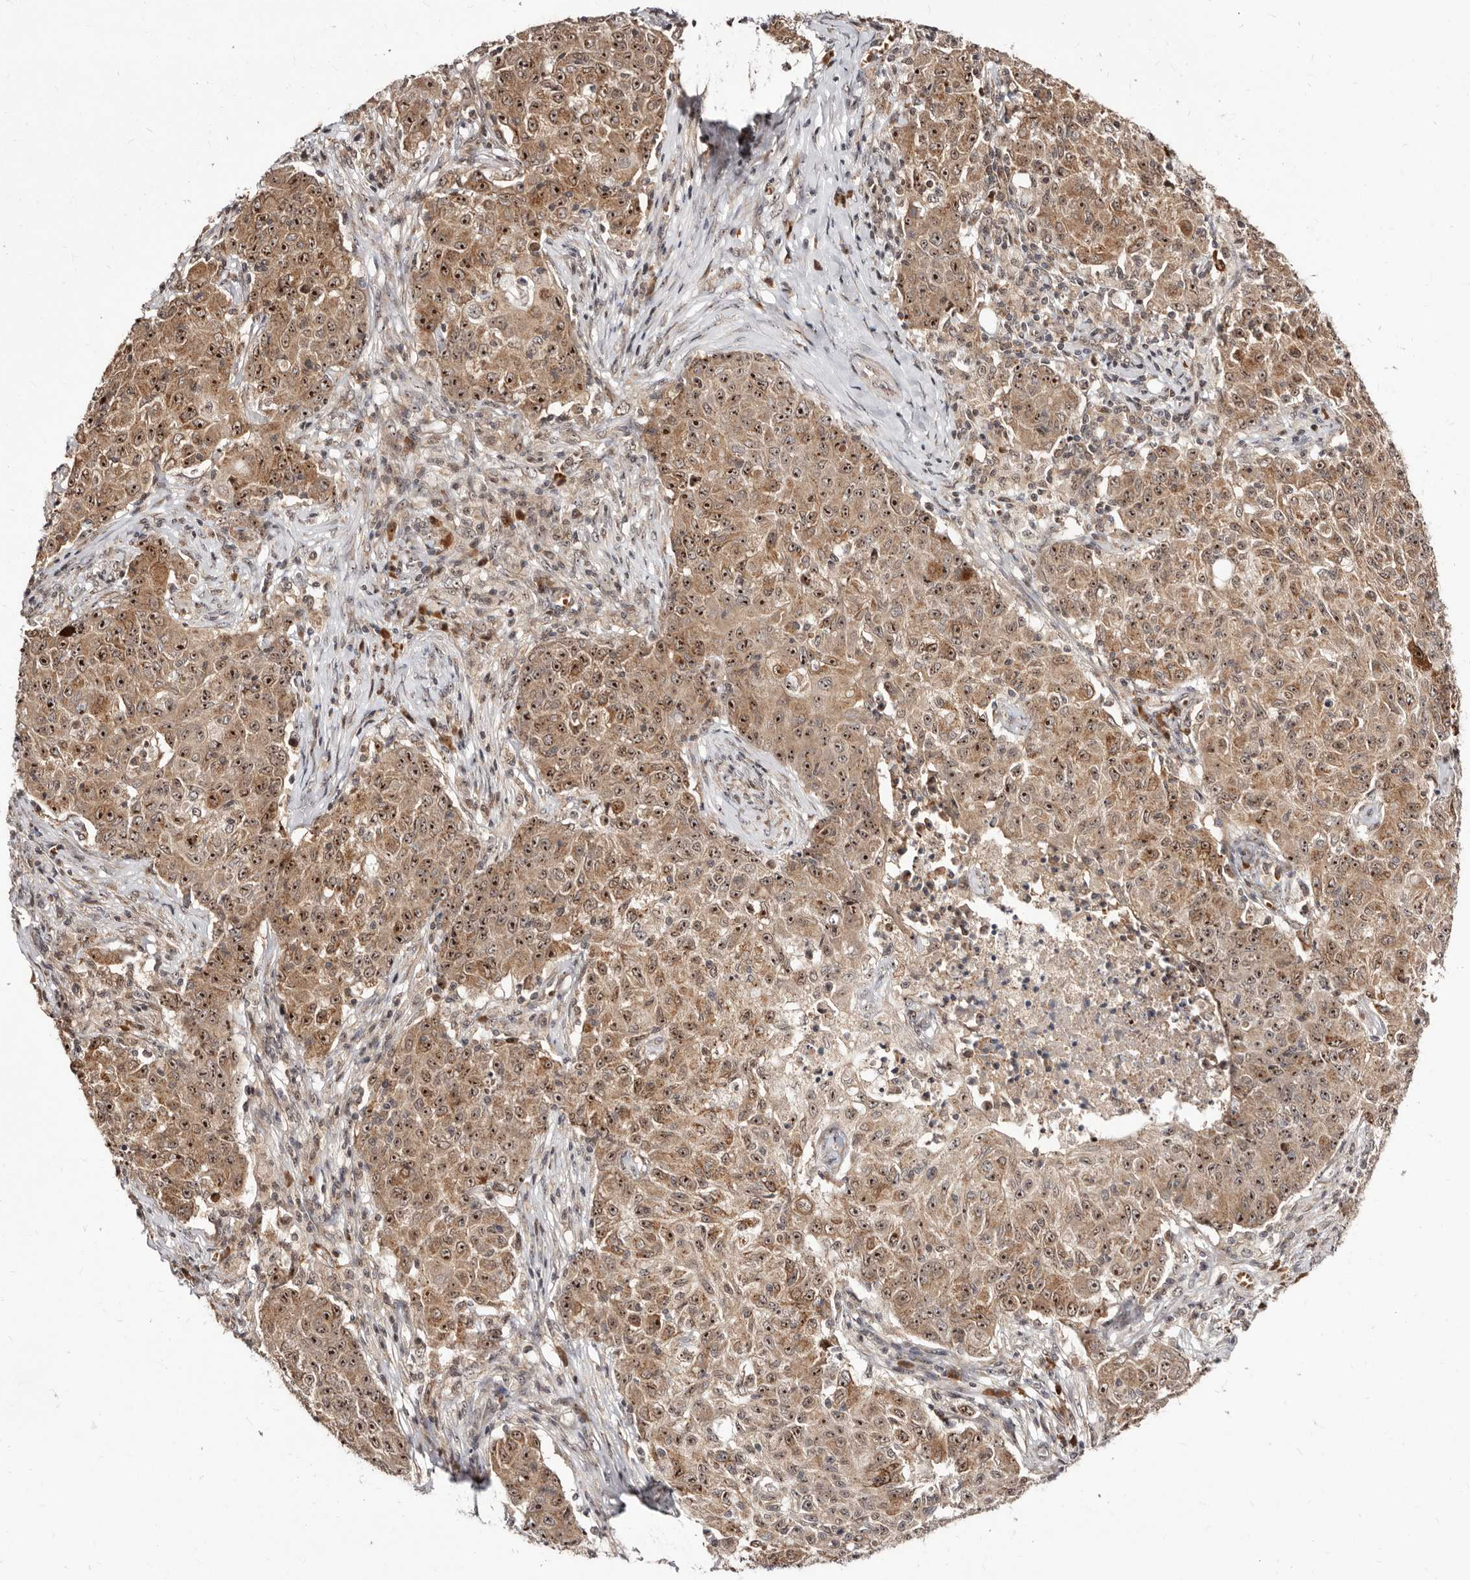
{"staining": {"intensity": "strong", "quantity": ">75%", "location": "cytoplasmic/membranous,nuclear"}, "tissue": "ovarian cancer", "cell_type": "Tumor cells", "image_type": "cancer", "snomed": [{"axis": "morphology", "description": "Carcinoma, endometroid"}, {"axis": "topography", "description": "Ovary"}], "caption": "Strong cytoplasmic/membranous and nuclear staining is identified in approximately >75% of tumor cells in ovarian endometroid carcinoma.", "gene": "APOL6", "patient": {"sex": "female", "age": 42}}